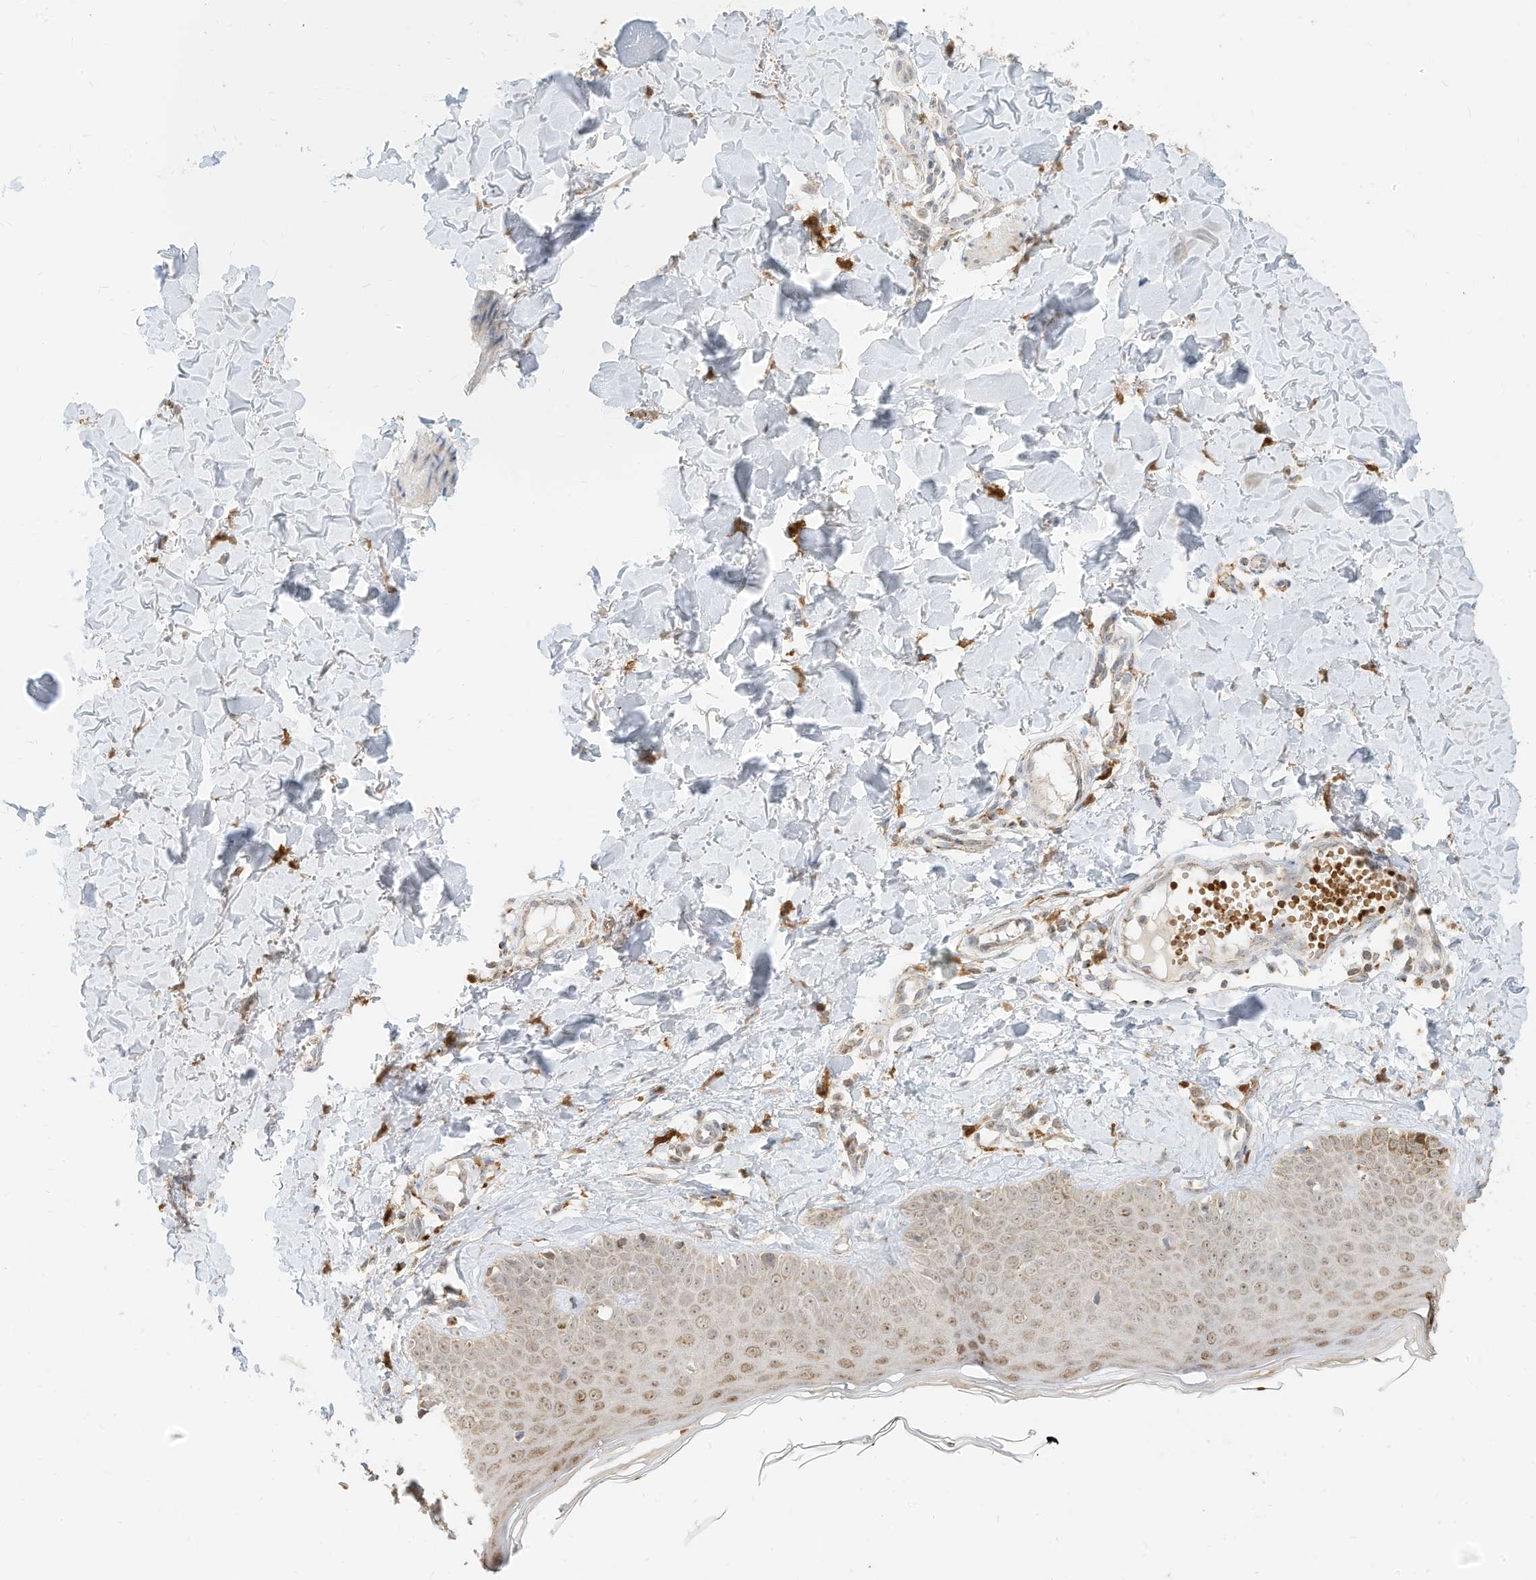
{"staining": {"intensity": "moderate", "quantity": ">75%", "location": "cytoplasmic/membranous,nuclear"}, "tissue": "skin", "cell_type": "Fibroblasts", "image_type": "normal", "snomed": [{"axis": "morphology", "description": "Normal tissue, NOS"}, {"axis": "topography", "description": "Skin"}], "caption": "This is a photomicrograph of IHC staining of normal skin, which shows moderate expression in the cytoplasmic/membranous,nuclear of fibroblasts.", "gene": "MTUS2", "patient": {"sex": "male", "age": 52}}